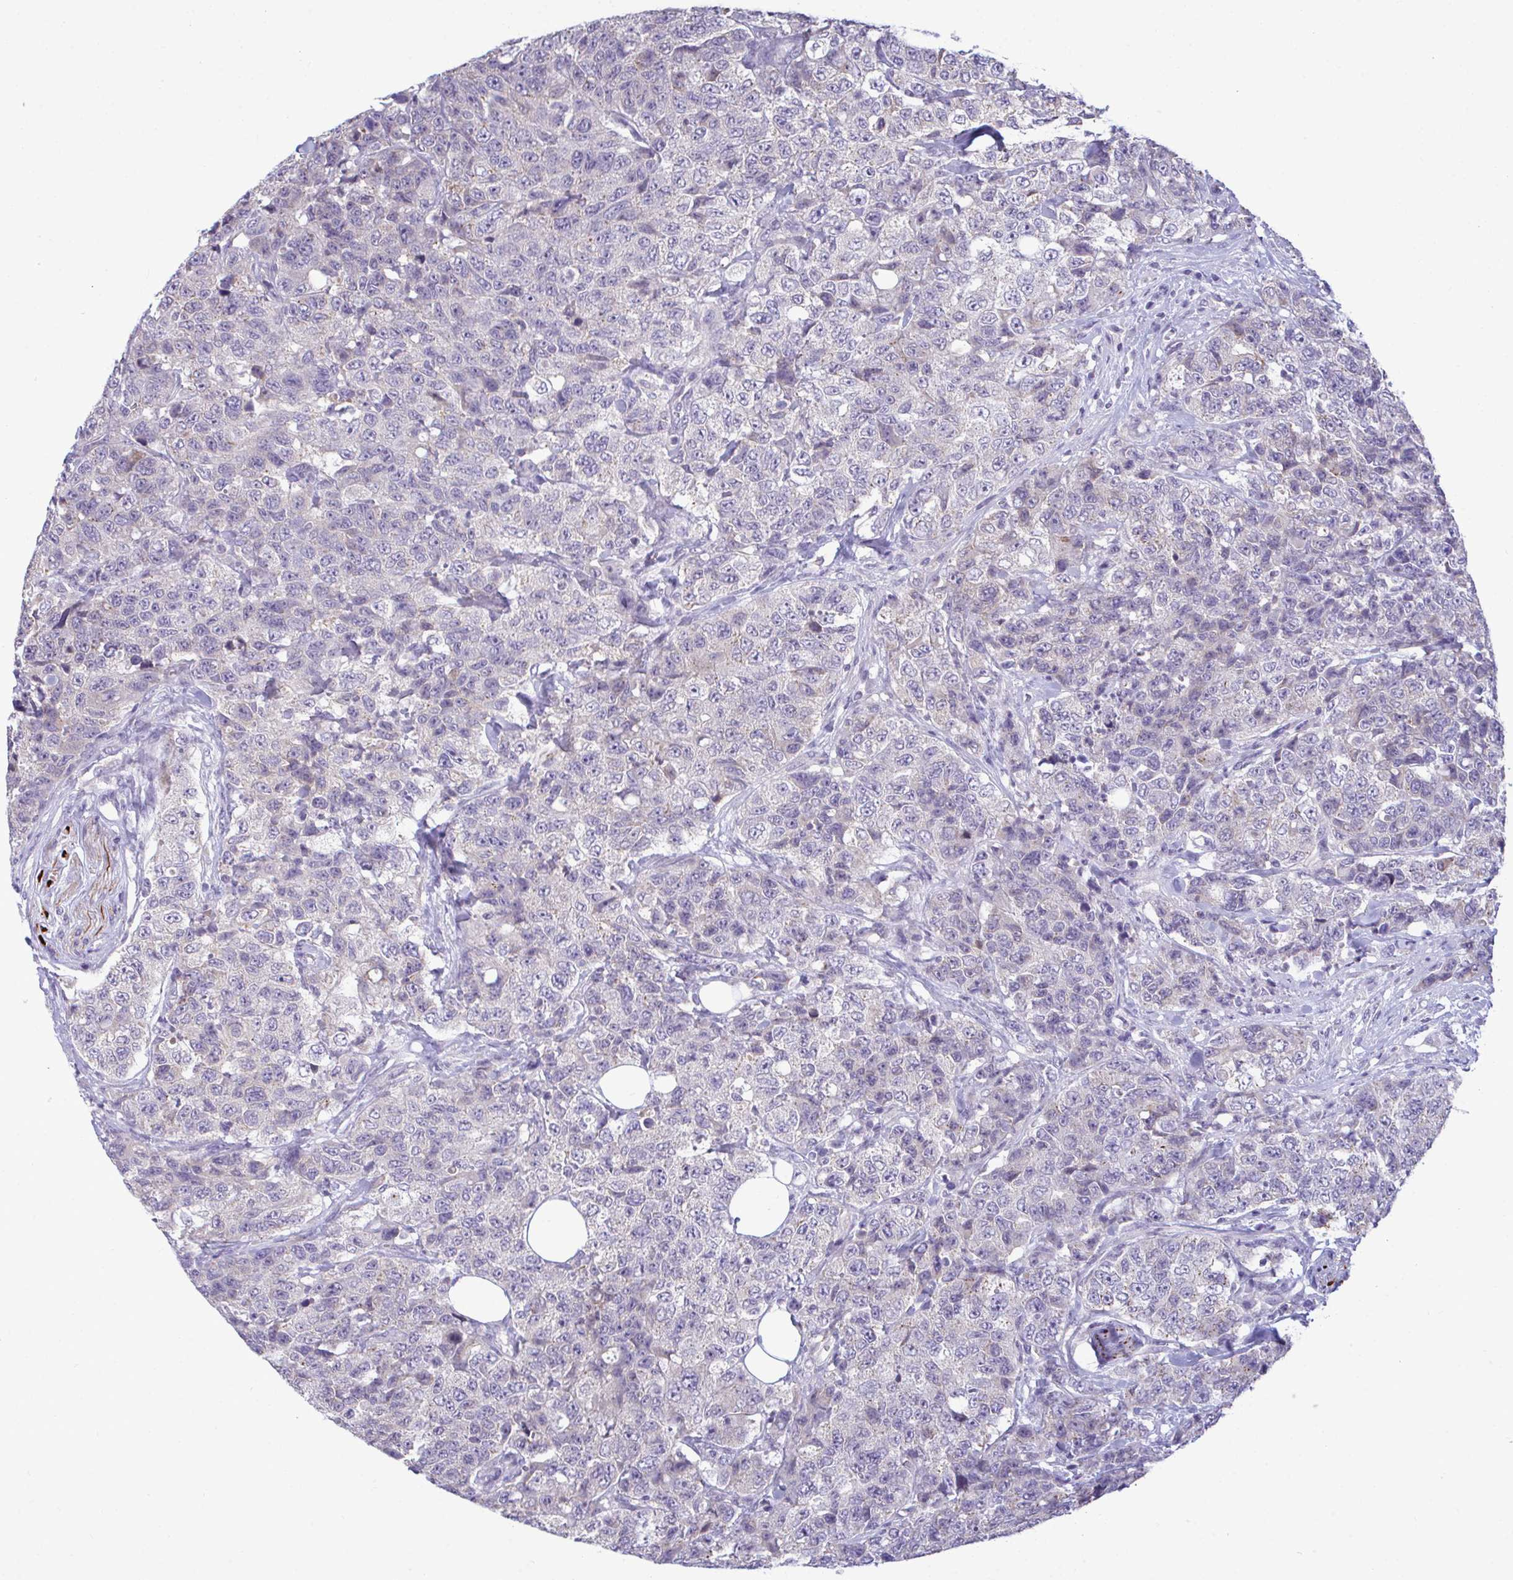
{"staining": {"intensity": "negative", "quantity": "none", "location": "none"}, "tissue": "urothelial cancer", "cell_type": "Tumor cells", "image_type": "cancer", "snomed": [{"axis": "morphology", "description": "Urothelial carcinoma, High grade"}, {"axis": "topography", "description": "Urinary bladder"}], "caption": "Immunohistochemical staining of high-grade urothelial carcinoma displays no significant positivity in tumor cells. (Stains: DAB (3,3'-diaminobenzidine) immunohistochemistry with hematoxylin counter stain, Microscopy: brightfield microscopy at high magnification).", "gene": "PIGK", "patient": {"sex": "female", "age": 78}}